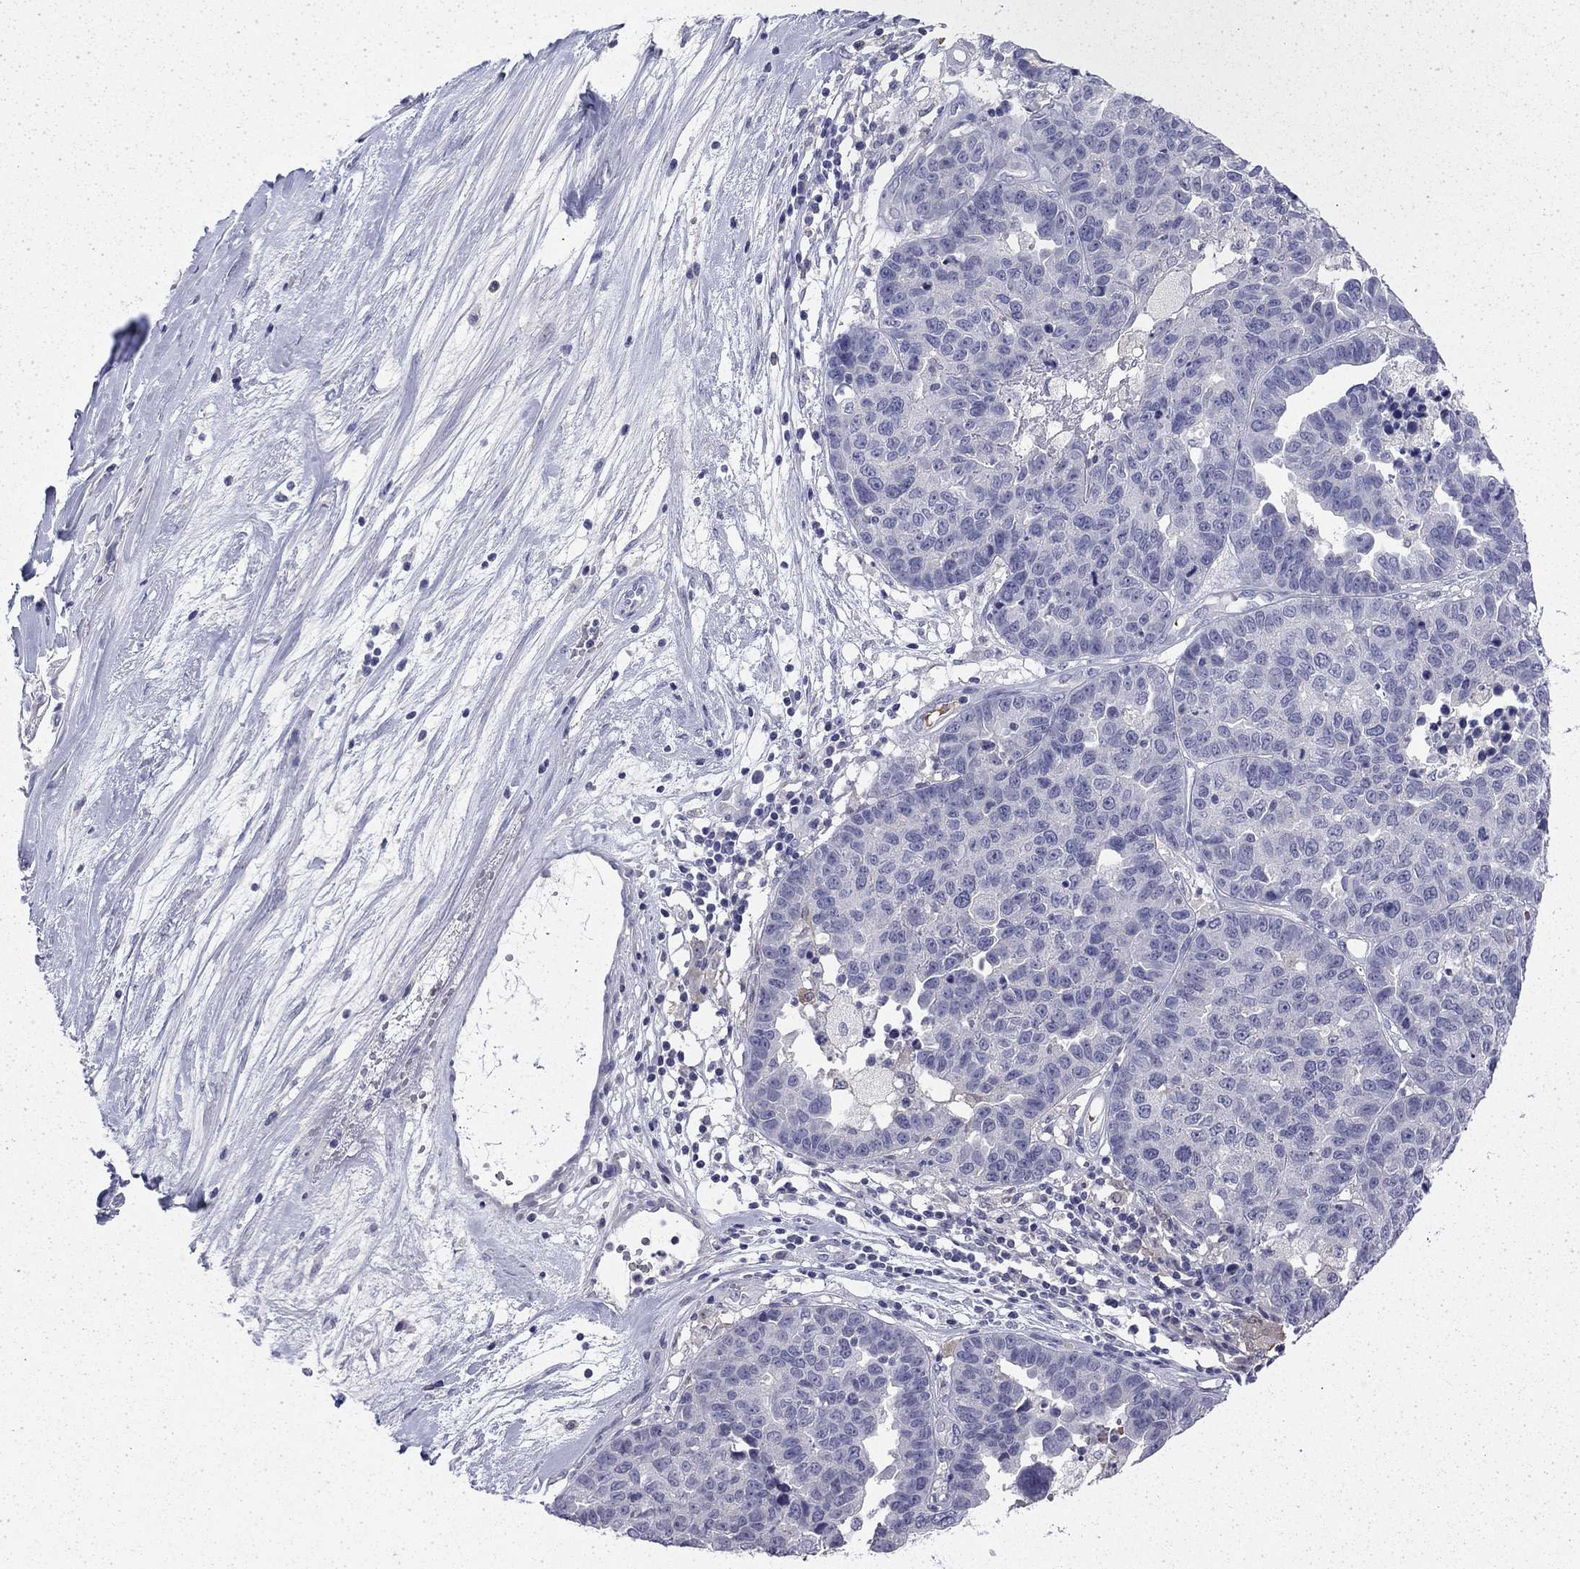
{"staining": {"intensity": "negative", "quantity": "none", "location": "none"}, "tissue": "ovarian cancer", "cell_type": "Tumor cells", "image_type": "cancer", "snomed": [{"axis": "morphology", "description": "Cystadenocarcinoma, serous, NOS"}, {"axis": "topography", "description": "Ovary"}], "caption": "Immunohistochemical staining of human serous cystadenocarcinoma (ovarian) demonstrates no significant expression in tumor cells. (DAB (3,3'-diaminobenzidine) IHC visualized using brightfield microscopy, high magnification).", "gene": "ENPP6", "patient": {"sex": "female", "age": 87}}